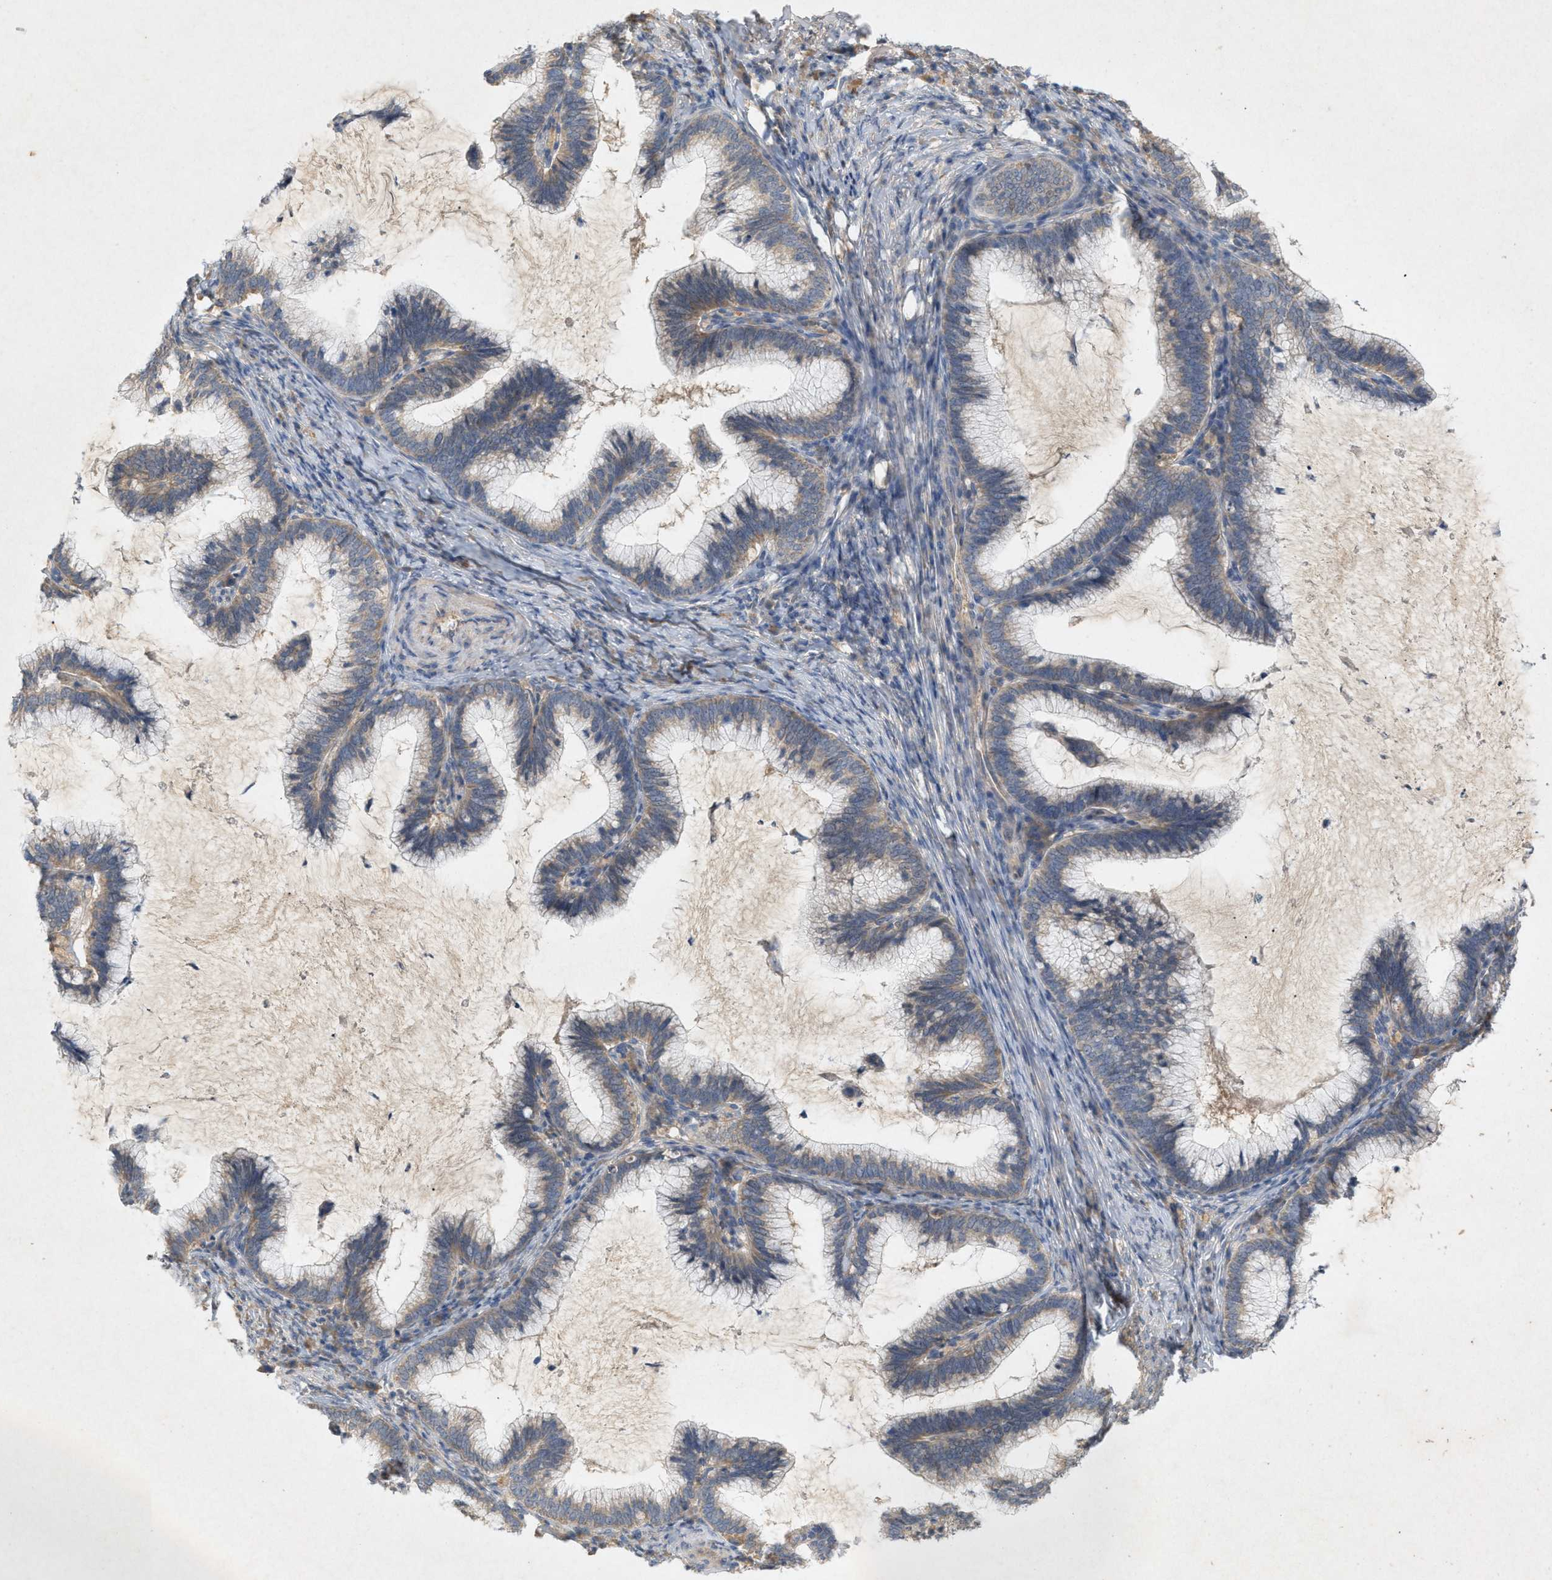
{"staining": {"intensity": "weak", "quantity": ">75%", "location": "cytoplasmic/membranous"}, "tissue": "cervical cancer", "cell_type": "Tumor cells", "image_type": "cancer", "snomed": [{"axis": "morphology", "description": "Adenocarcinoma, NOS"}, {"axis": "topography", "description": "Cervix"}], "caption": "Protein analysis of cervical cancer tissue reveals weak cytoplasmic/membranous positivity in approximately >75% of tumor cells.", "gene": "DCAF7", "patient": {"sex": "female", "age": 36}}